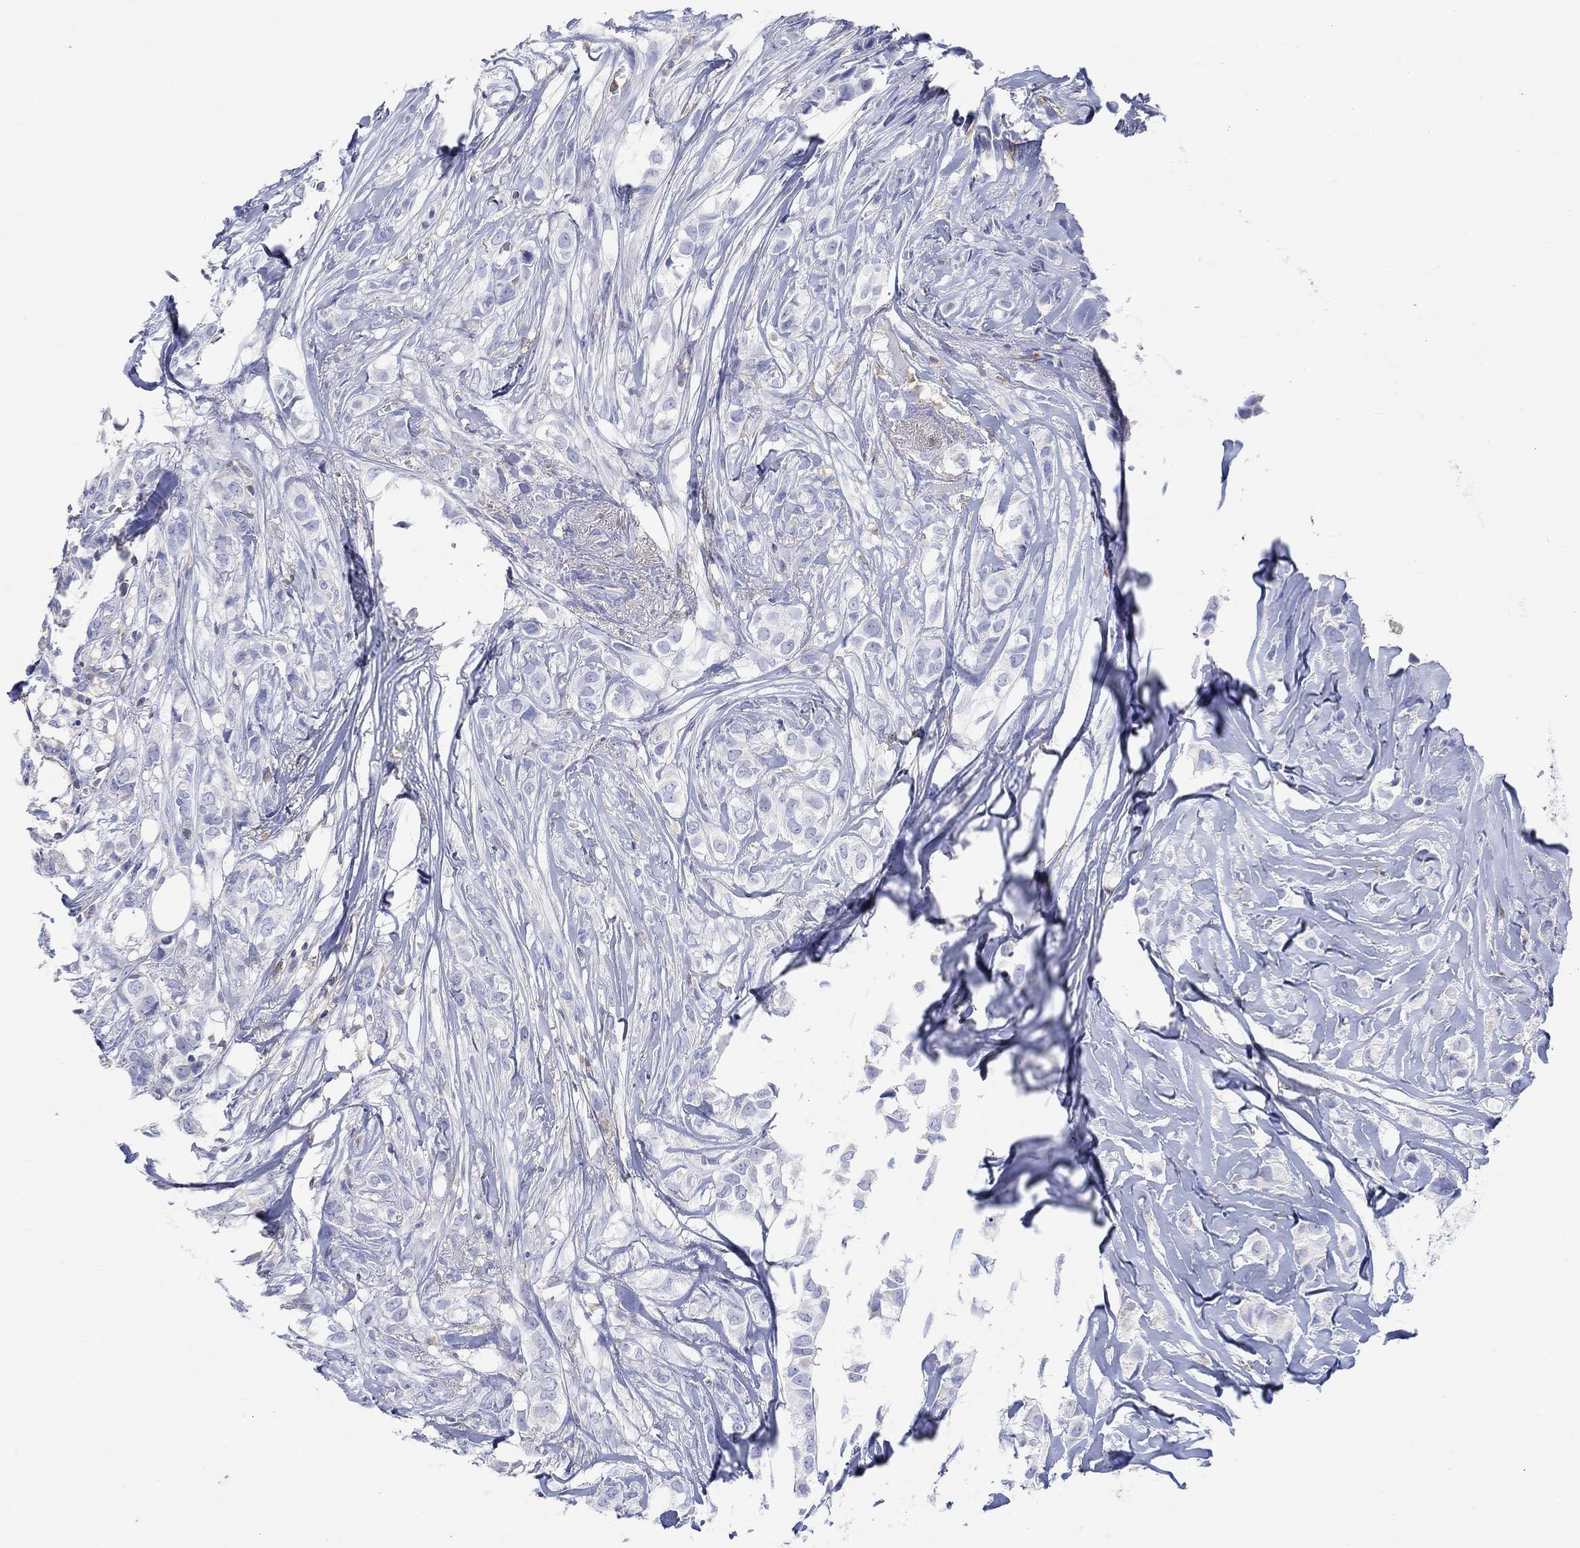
{"staining": {"intensity": "negative", "quantity": "none", "location": "none"}, "tissue": "breast cancer", "cell_type": "Tumor cells", "image_type": "cancer", "snomed": [{"axis": "morphology", "description": "Duct carcinoma"}, {"axis": "topography", "description": "Breast"}], "caption": "Immunohistochemistry (IHC) micrograph of neoplastic tissue: human breast cancer stained with DAB shows no significant protein positivity in tumor cells.", "gene": "GCM1", "patient": {"sex": "female", "age": 85}}